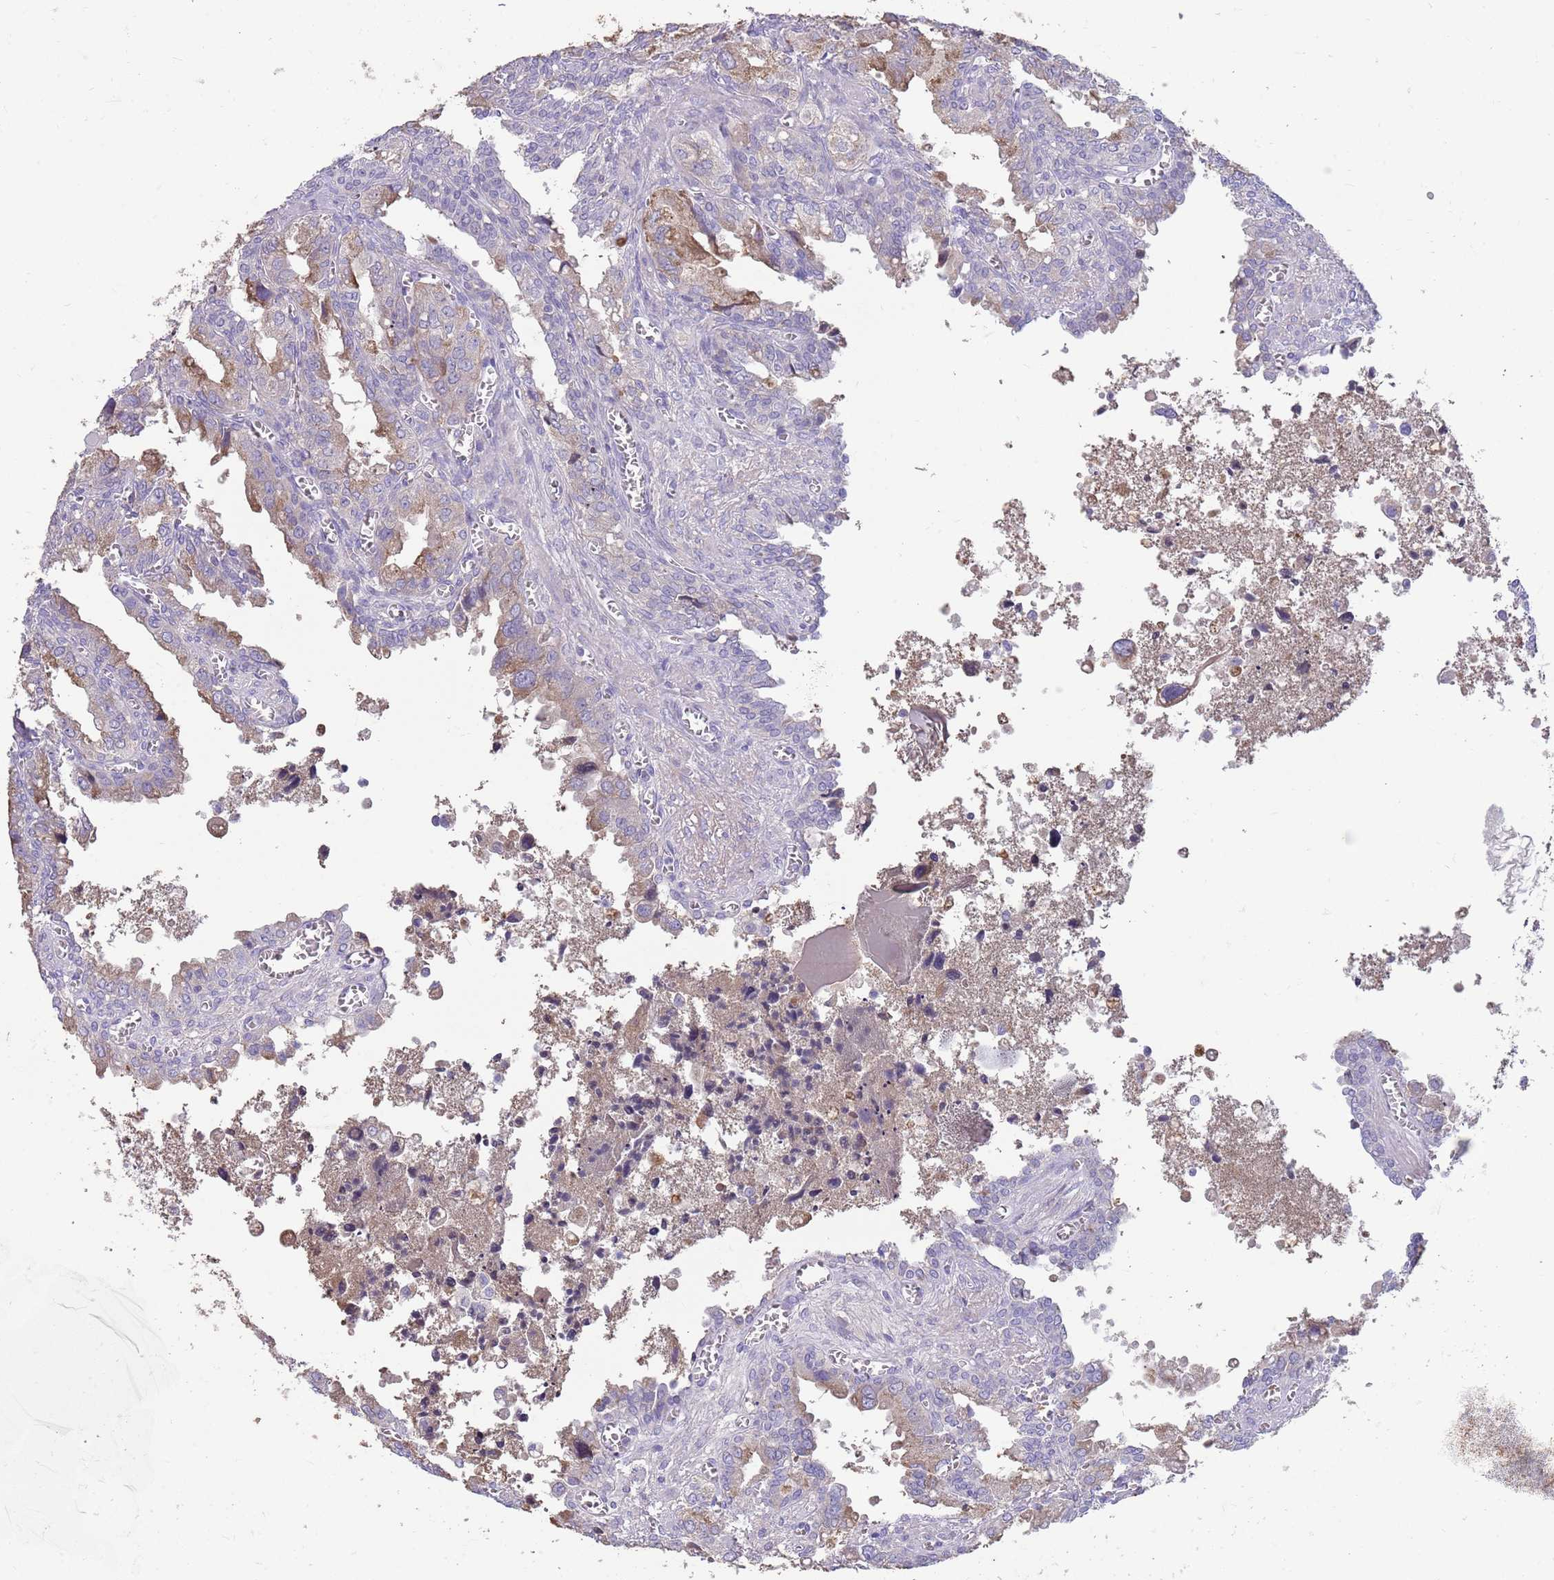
{"staining": {"intensity": "moderate", "quantity": "<25%", "location": "cytoplasmic/membranous"}, "tissue": "seminal vesicle", "cell_type": "Glandular cells", "image_type": "normal", "snomed": [{"axis": "morphology", "description": "Normal tissue, NOS"}, {"axis": "topography", "description": "Seminal veicle"}], "caption": "Immunohistochemistry (DAB) staining of normal seminal vesicle reveals moderate cytoplasmic/membranous protein staining in approximately <25% of glandular cells. The staining was performed using DAB (3,3'-diaminobenzidine), with brown indicating positive protein expression. Nuclei are stained blue with hematoxylin.", "gene": "ZNF14", "patient": {"sex": "male", "age": 67}}